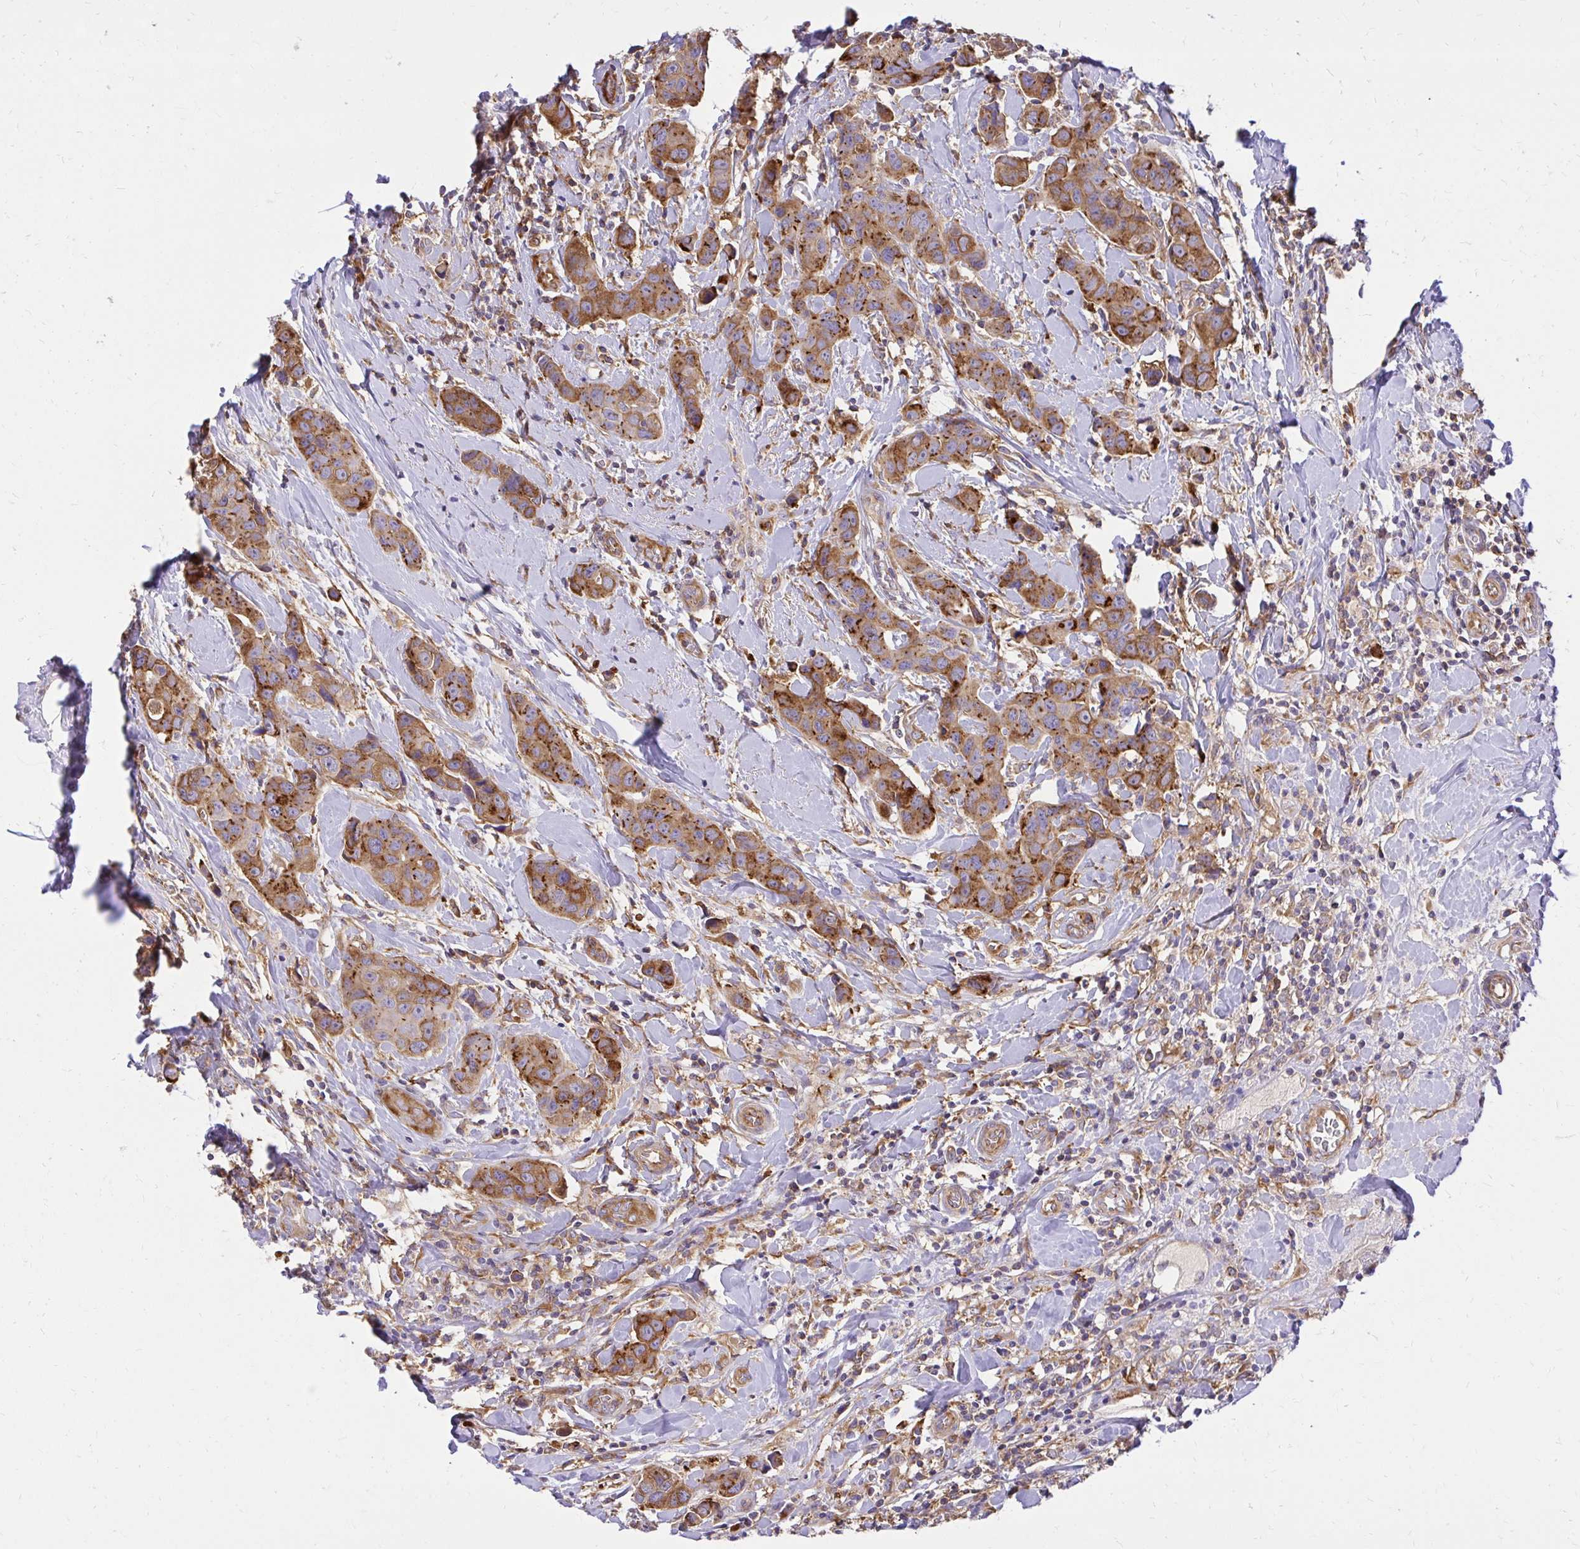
{"staining": {"intensity": "moderate", "quantity": ">75%", "location": "cytoplasmic/membranous"}, "tissue": "breast cancer", "cell_type": "Tumor cells", "image_type": "cancer", "snomed": [{"axis": "morphology", "description": "Duct carcinoma"}, {"axis": "topography", "description": "Breast"}], "caption": "The micrograph shows immunohistochemical staining of breast invasive ductal carcinoma. There is moderate cytoplasmic/membranous positivity is present in about >75% of tumor cells.", "gene": "ABCB10", "patient": {"sex": "female", "age": 24}}